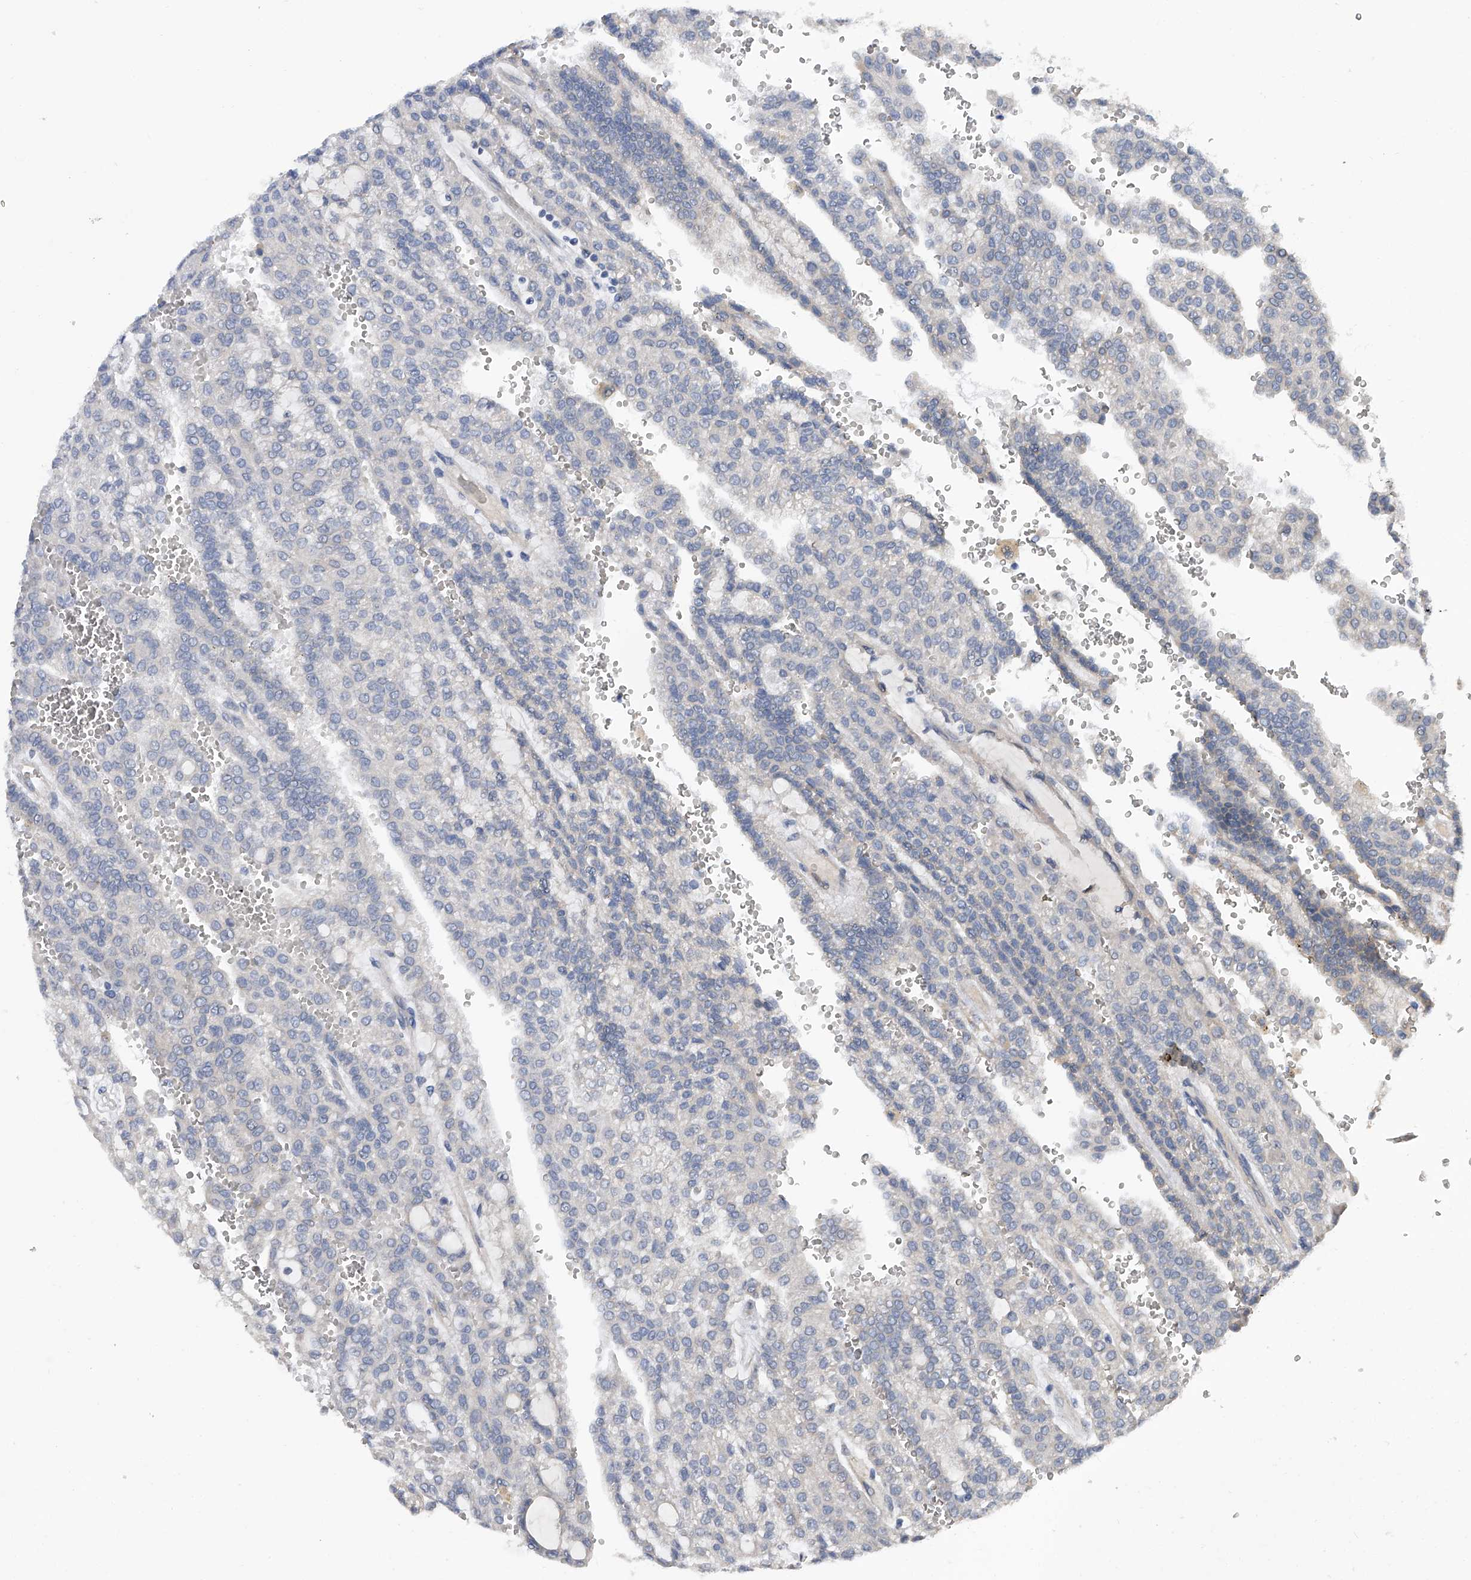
{"staining": {"intensity": "negative", "quantity": "none", "location": "none"}, "tissue": "renal cancer", "cell_type": "Tumor cells", "image_type": "cancer", "snomed": [{"axis": "morphology", "description": "Adenocarcinoma, NOS"}, {"axis": "topography", "description": "Kidney"}], "caption": "Tumor cells are negative for brown protein staining in renal cancer.", "gene": "PGM3", "patient": {"sex": "male", "age": 63}}